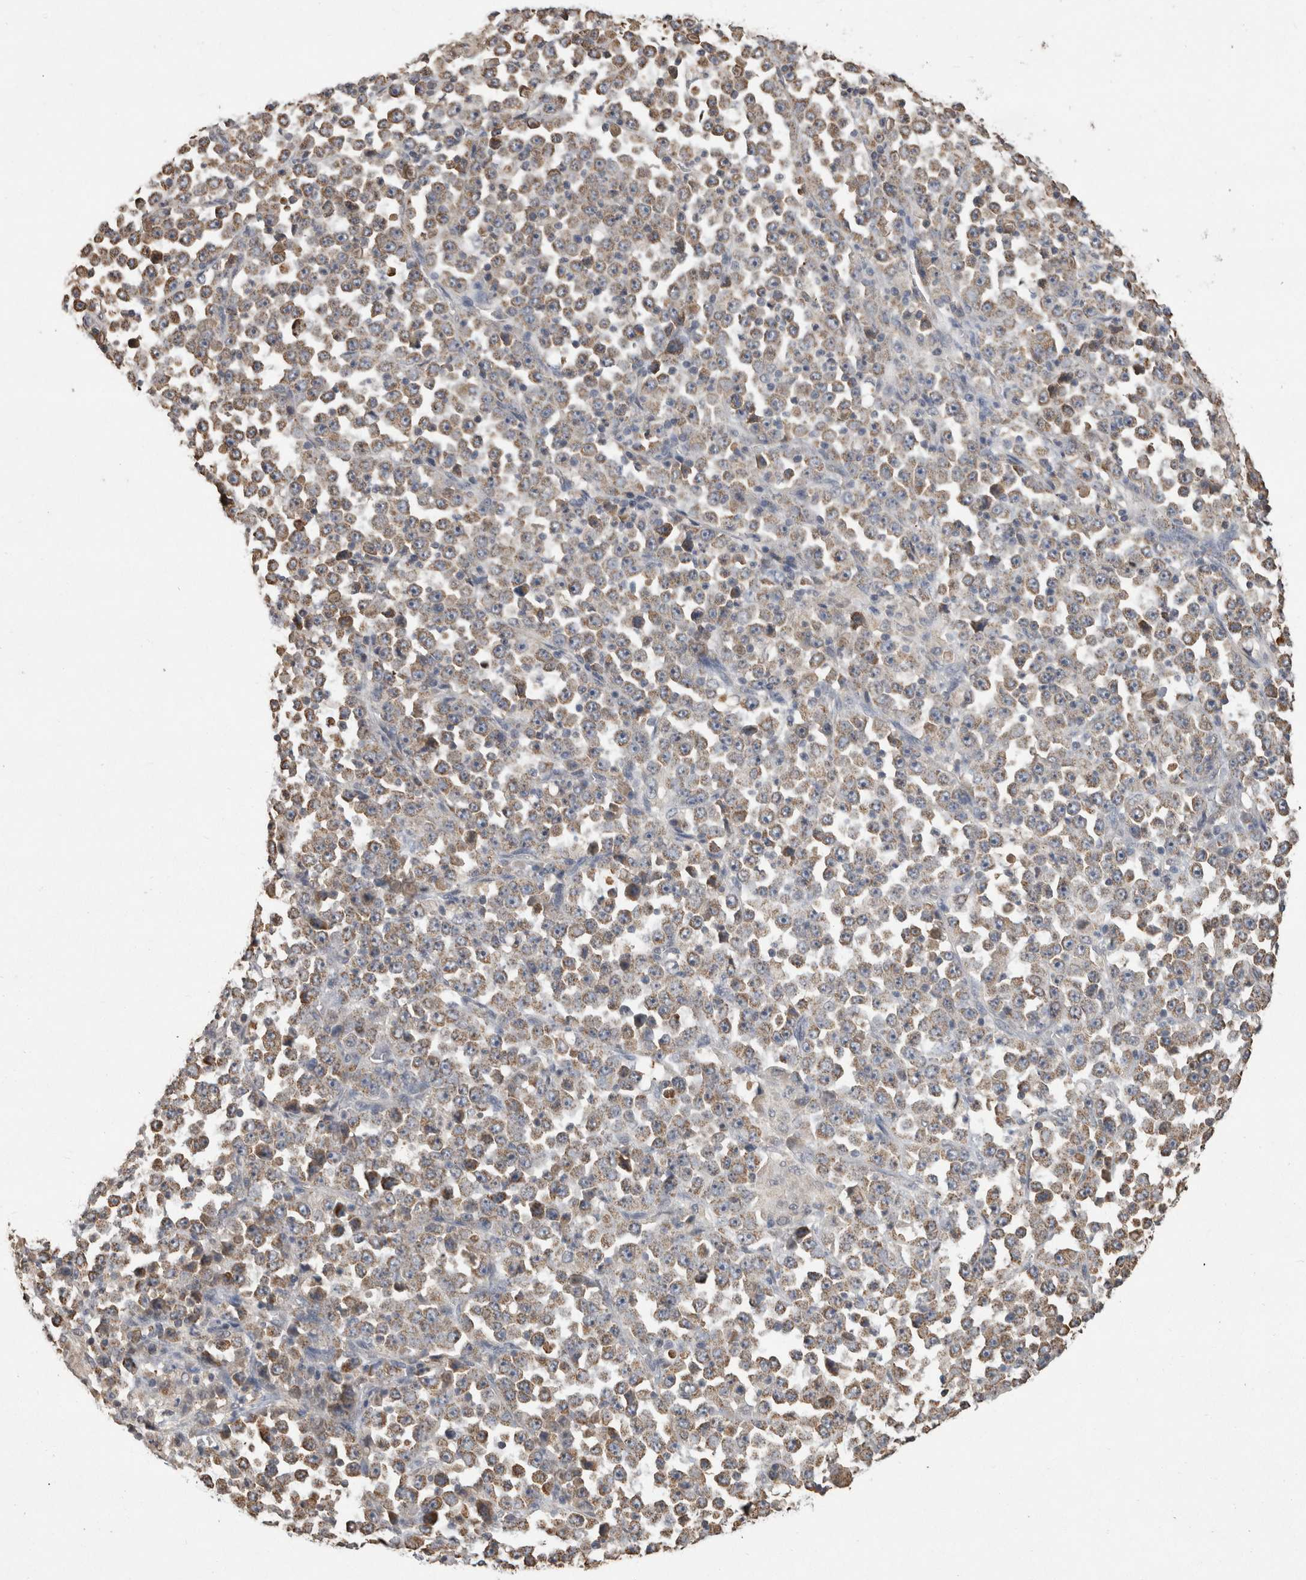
{"staining": {"intensity": "weak", "quantity": "25%-75%", "location": "cytoplasmic/membranous"}, "tissue": "stomach cancer", "cell_type": "Tumor cells", "image_type": "cancer", "snomed": [{"axis": "morphology", "description": "Normal tissue, NOS"}, {"axis": "morphology", "description": "Adenocarcinoma, NOS"}, {"axis": "topography", "description": "Stomach, upper"}, {"axis": "topography", "description": "Stomach"}], "caption": "A histopathology image of stomach cancer stained for a protein displays weak cytoplasmic/membranous brown staining in tumor cells.", "gene": "PREP", "patient": {"sex": "male", "age": 59}}